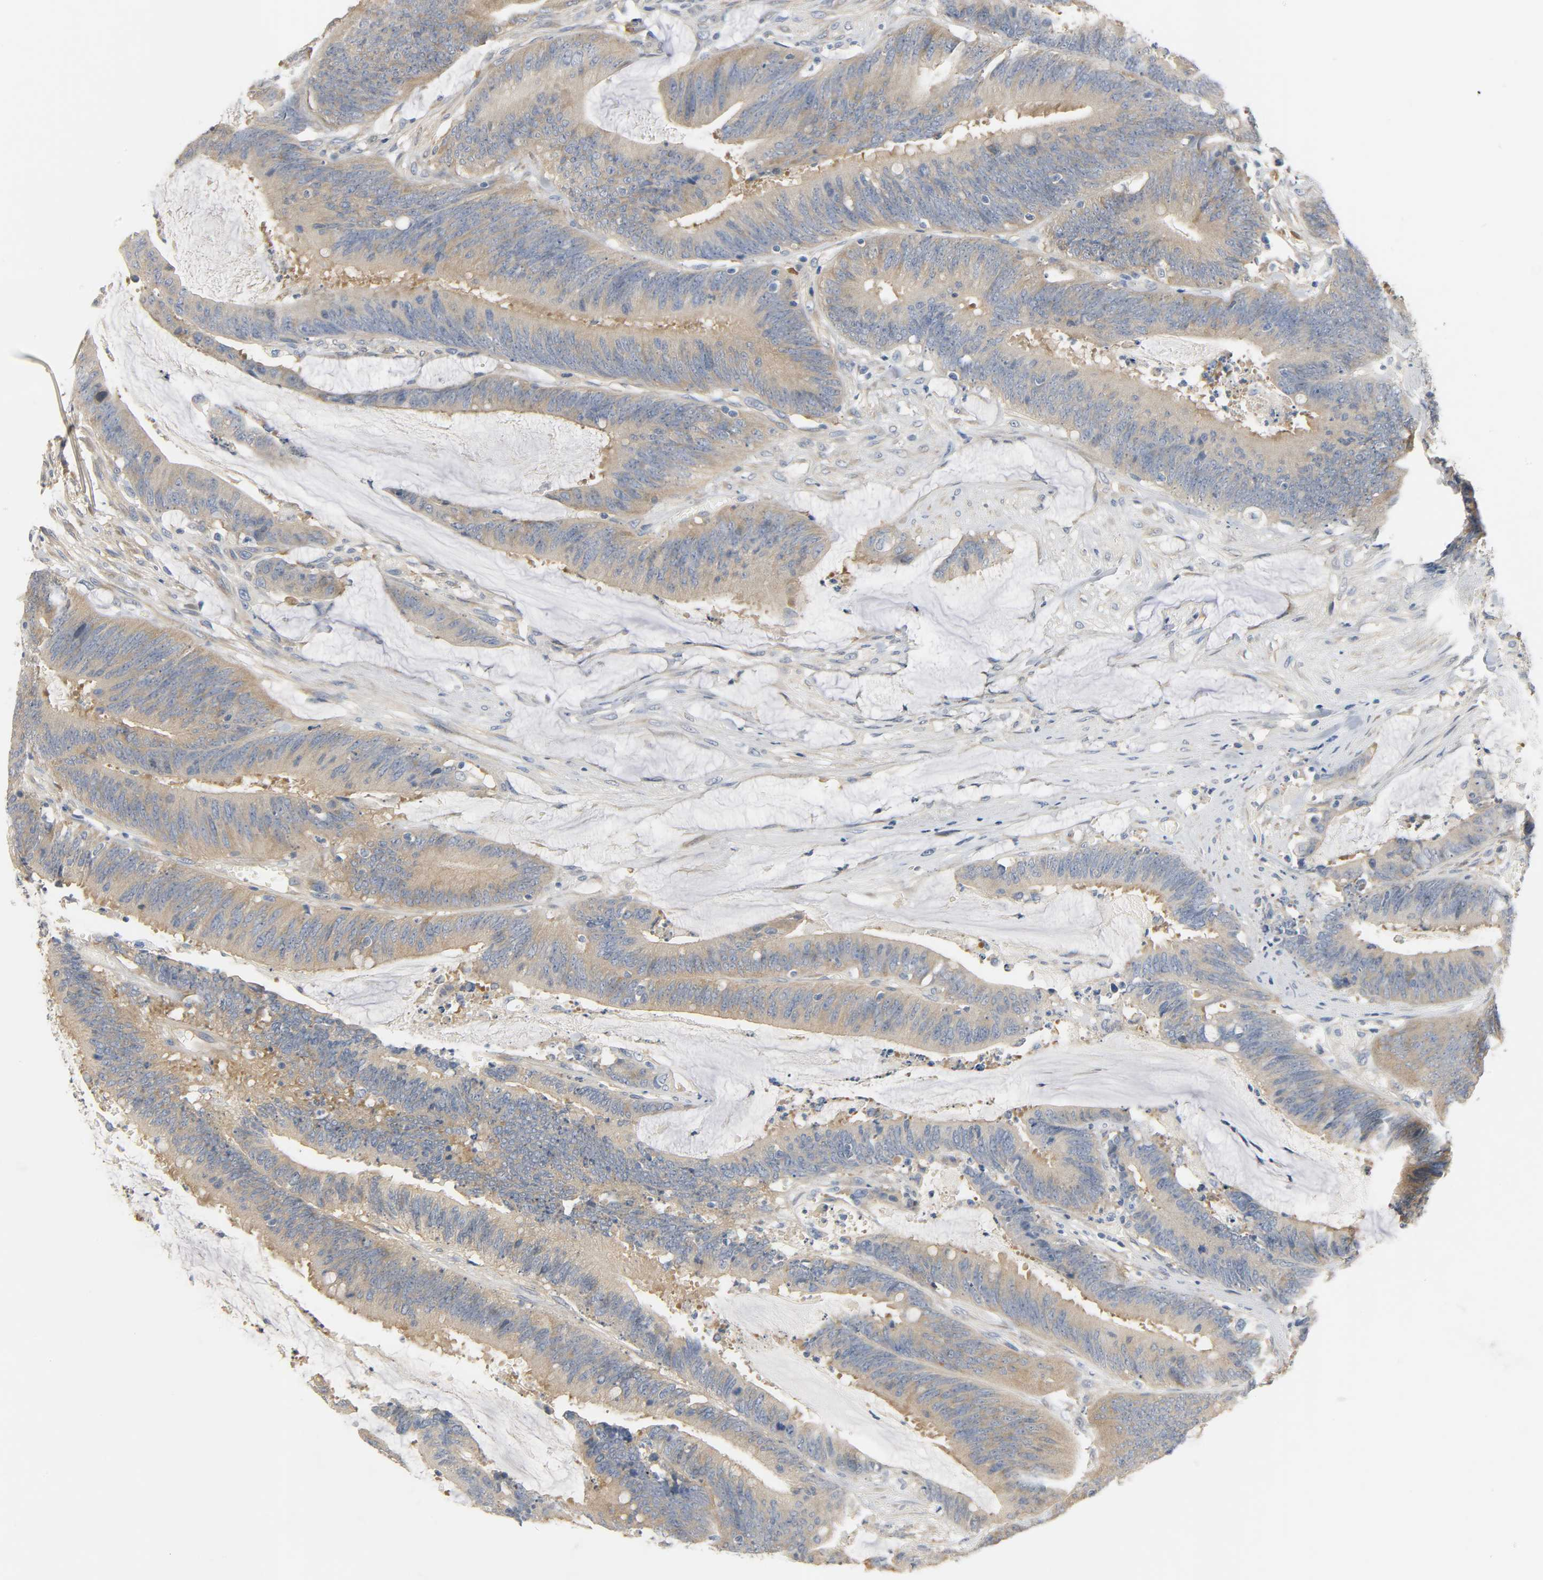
{"staining": {"intensity": "moderate", "quantity": ">75%", "location": "cytoplasmic/membranous"}, "tissue": "colorectal cancer", "cell_type": "Tumor cells", "image_type": "cancer", "snomed": [{"axis": "morphology", "description": "Adenocarcinoma, NOS"}, {"axis": "topography", "description": "Rectum"}], "caption": "This photomicrograph reveals IHC staining of colorectal cancer (adenocarcinoma), with medium moderate cytoplasmic/membranous staining in about >75% of tumor cells.", "gene": "ARPC1A", "patient": {"sex": "female", "age": 66}}